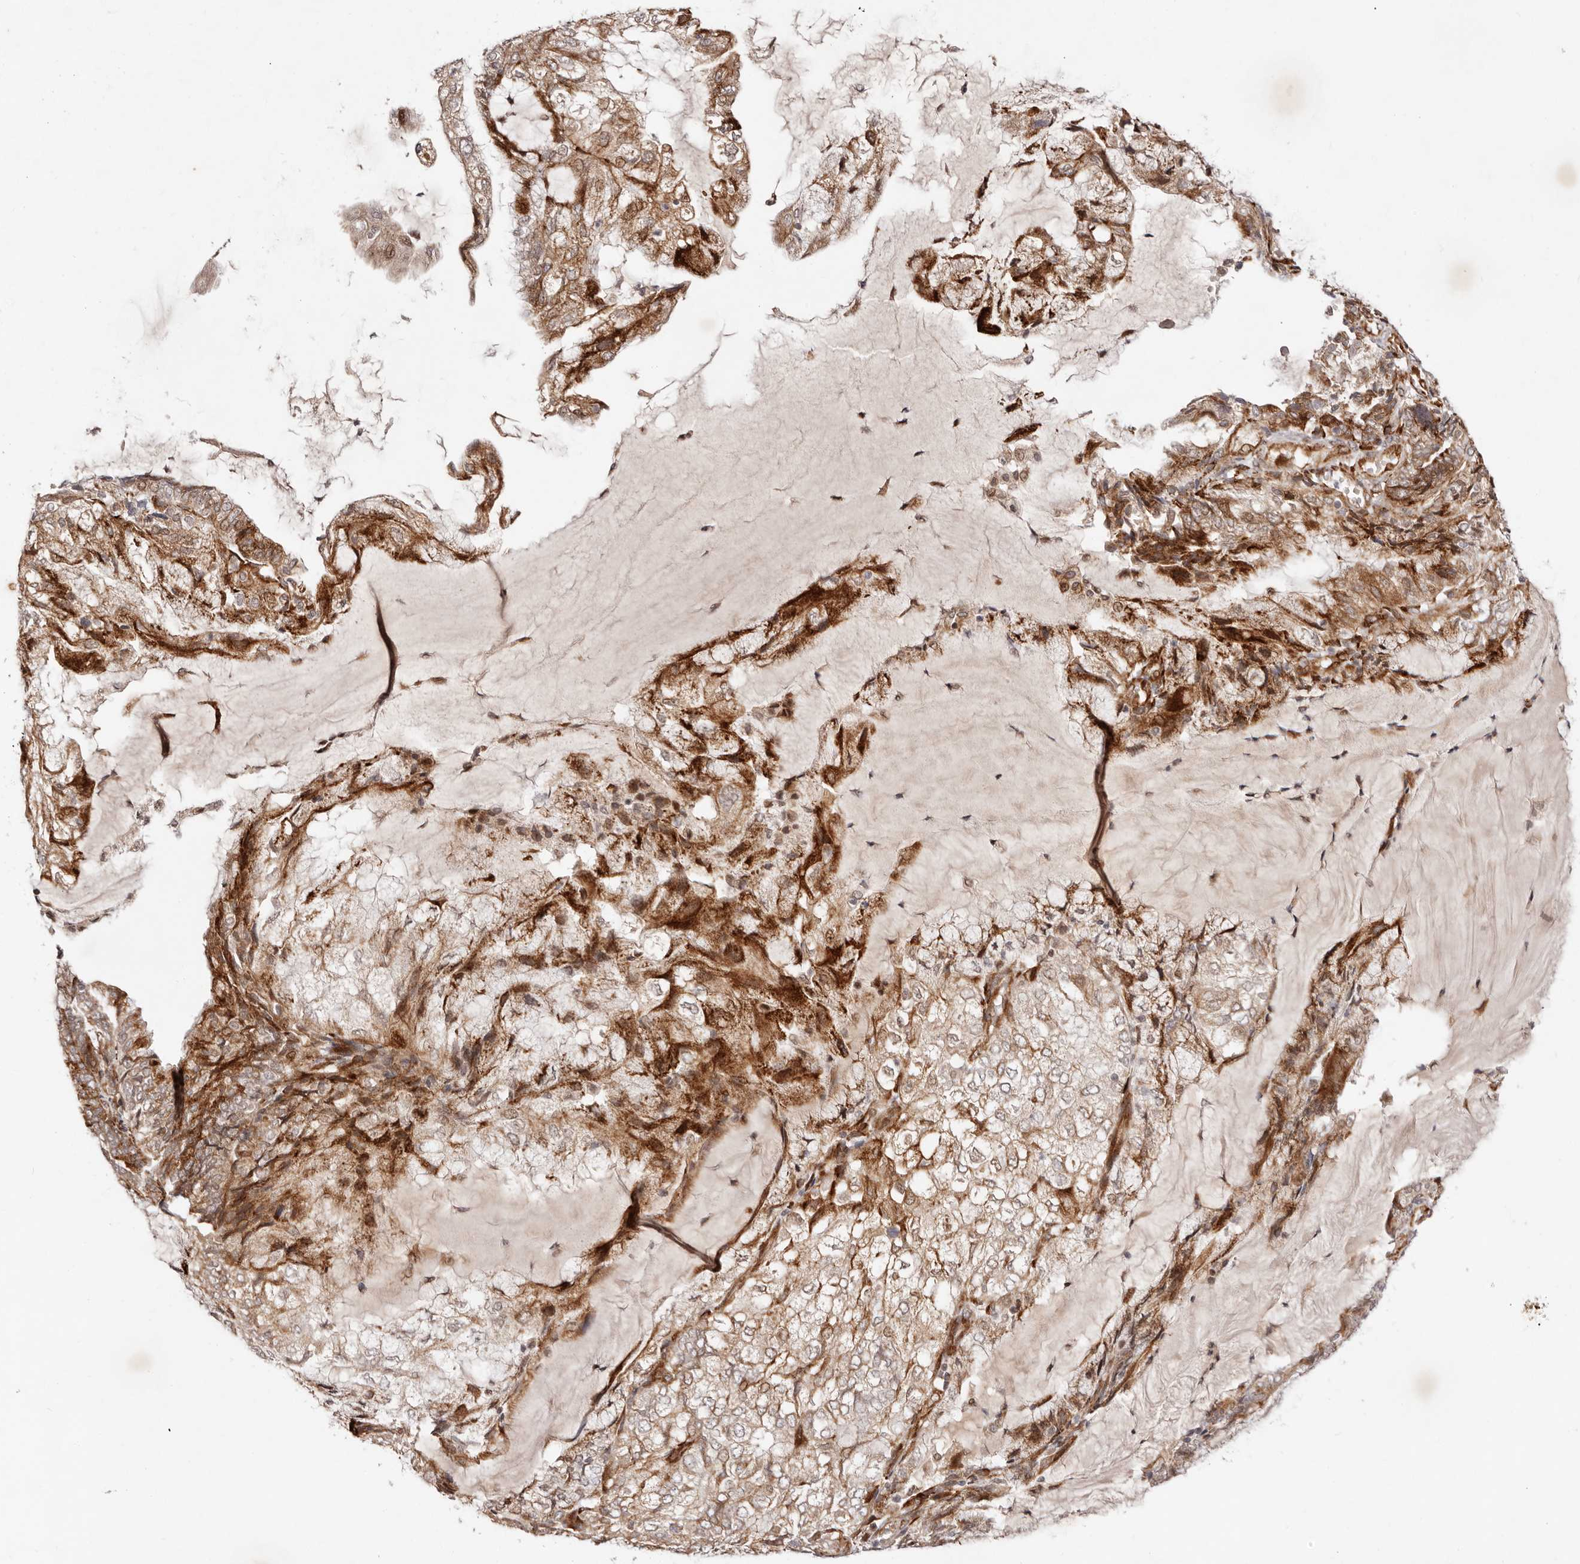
{"staining": {"intensity": "moderate", "quantity": ">75%", "location": "cytoplasmic/membranous"}, "tissue": "endometrial cancer", "cell_type": "Tumor cells", "image_type": "cancer", "snomed": [{"axis": "morphology", "description": "Adenocarcinoma, NOS"}, {"axis": "topography", "description": "Endometrium"}], "caption": "Human endometrial adenocarcinoma stained with a brown dye reveals moderate cytoplasmic/membranous positive staining in about >75% of tumor cells.", "gene": "BCL2L15", "patient": {"sex": "female", "age": 81}}